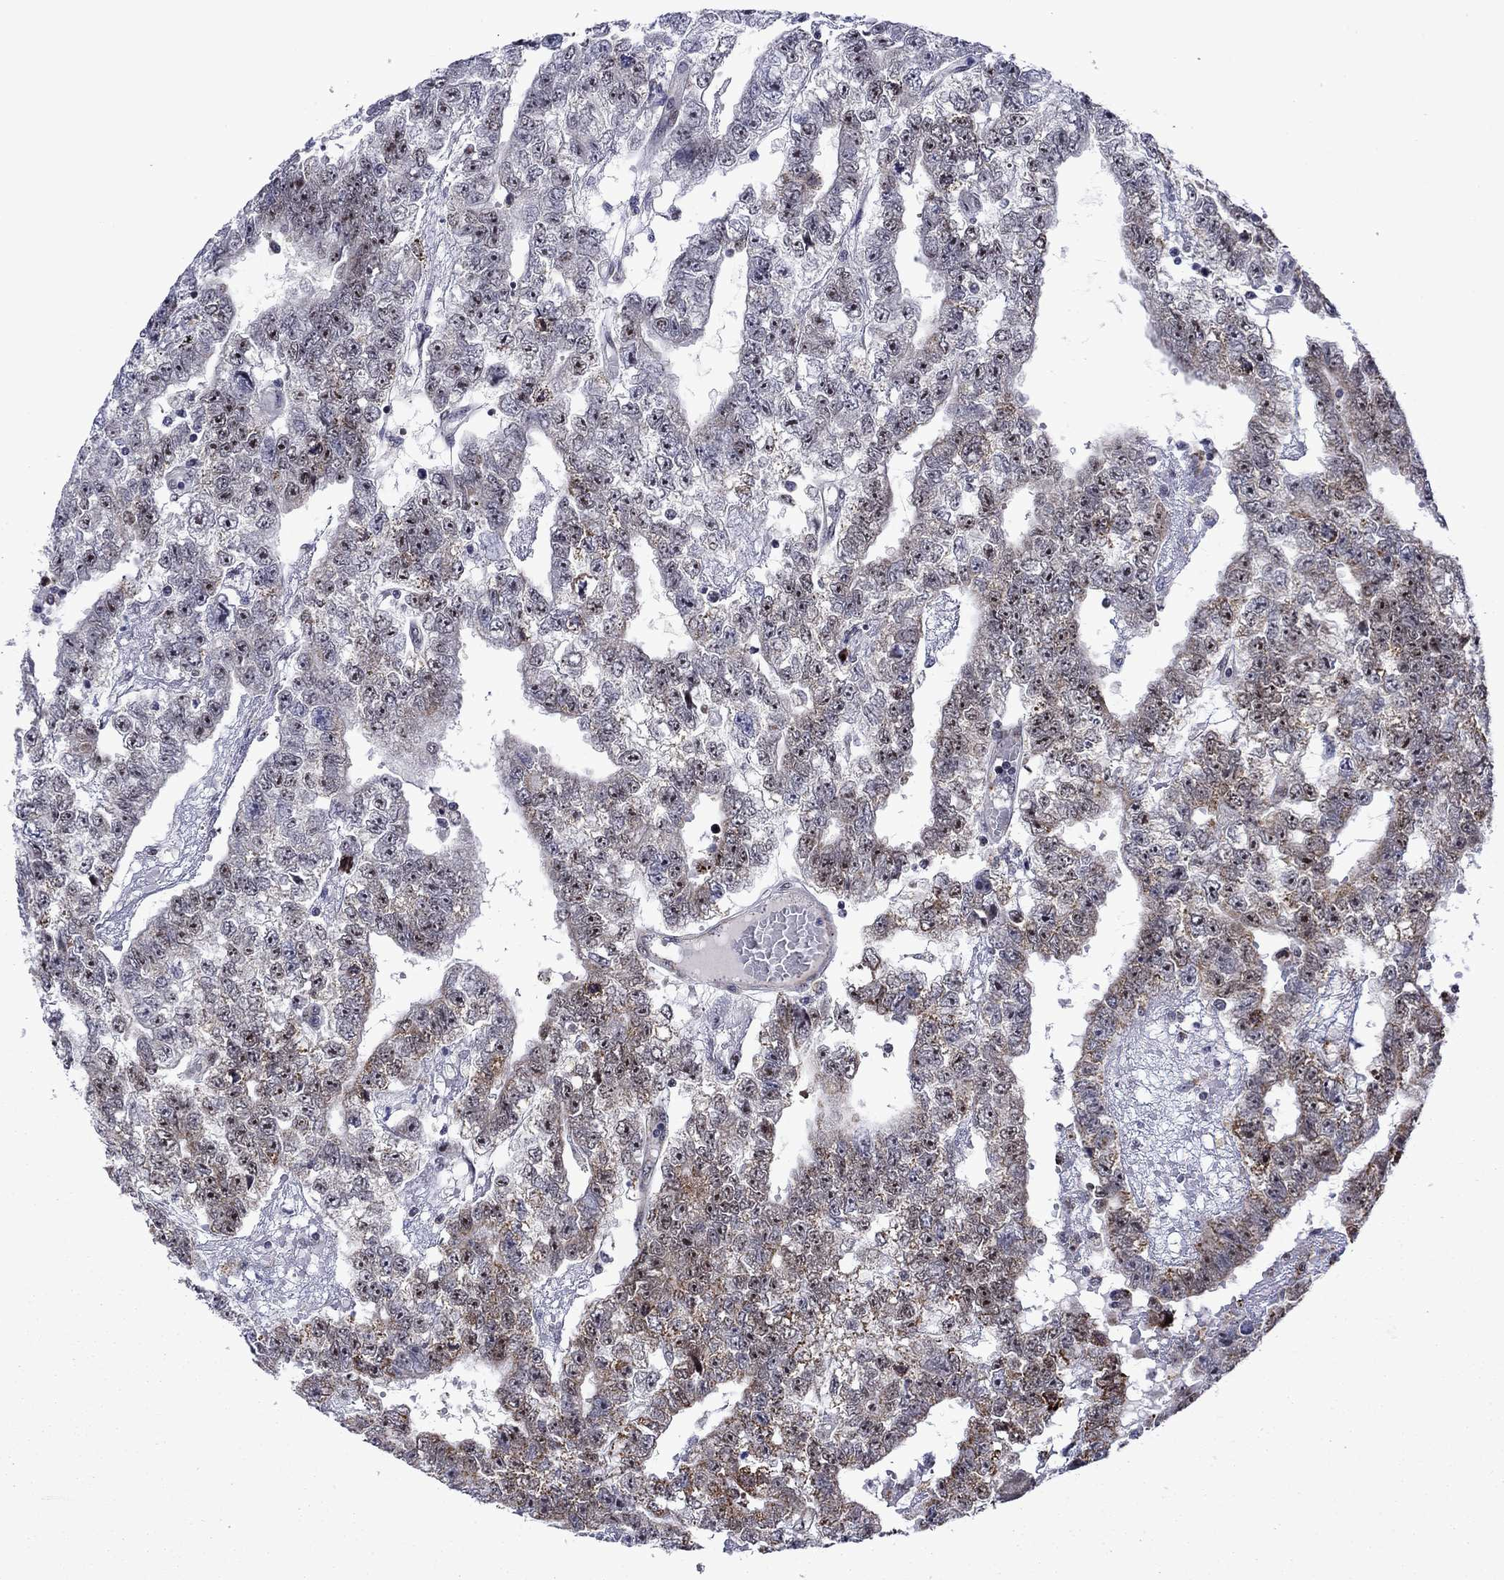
{"staining": {"intensity": "moderate", "quantity": "<25%", "location": "cytoplasmic/membranous"}, "tissue": "testis cancer", "cell_type": "Tumor cells", "image_type": "cancer", "snomed": [{"axis": "morphology", "description": "Carcinoma, Embryonal, NOS"}, {"axis": "topography", "description": "Testis"}], "caption": "Embryonal carcinoma (testis) was stained to show a protein in brown. There is low levels of moderate cytoplasmic/membranous positivity in approximately <25% of tumor cells. Using DAB (3,3'-diaminobenzidine) (brown) and hematoxylin (blue) stains, captured at high magnification using brightfield microscopy.", "gene": "SURF2", "patient": {"sex": "male", "age": 25}}